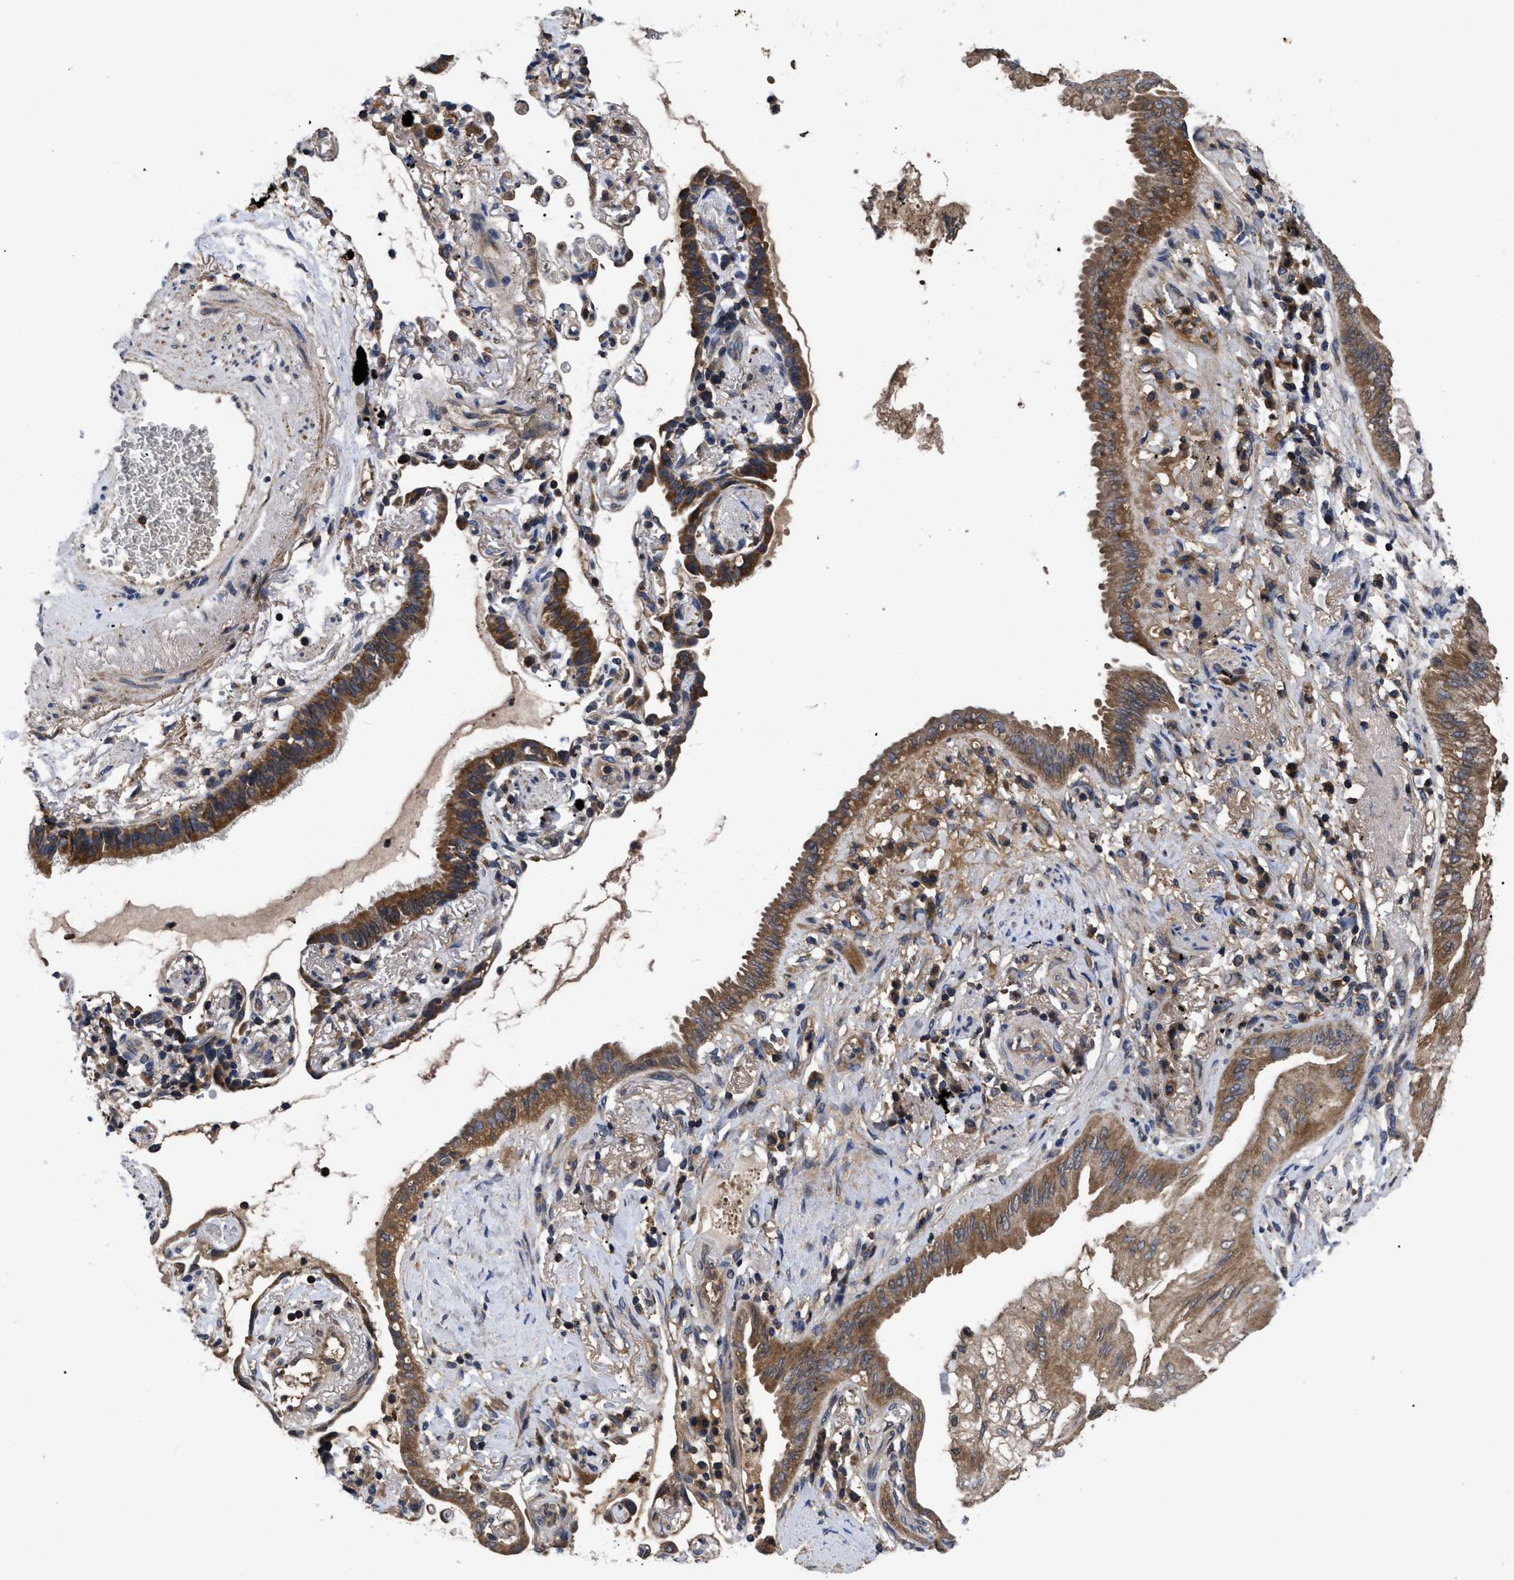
{"staining": {"intensity": "strong", "quantity": ">75%", "location": "cytoplasmic/membranous"}, "tissue": "lung cancer", "cell_type": "Tumor cells", "image_type": "cancer", "snomed": [{"axis": "morphology", "description": "Normal tissue, NOS"}, {"axis": "morphology", "description": "Adenocarcinoma, NOS"}, {"axis": "topography", "description": "Bronchus"}, {"axis": "topography", "description": "Lung"}], "caption": "Adenocarcinoma (lung) stained with a brown dye demonstrates strong cytoplasmic/membranous positive staining in about >75% of tumor cells.", "gene": "LRRC3", "patient": {"sex": "female", "age": 70}}